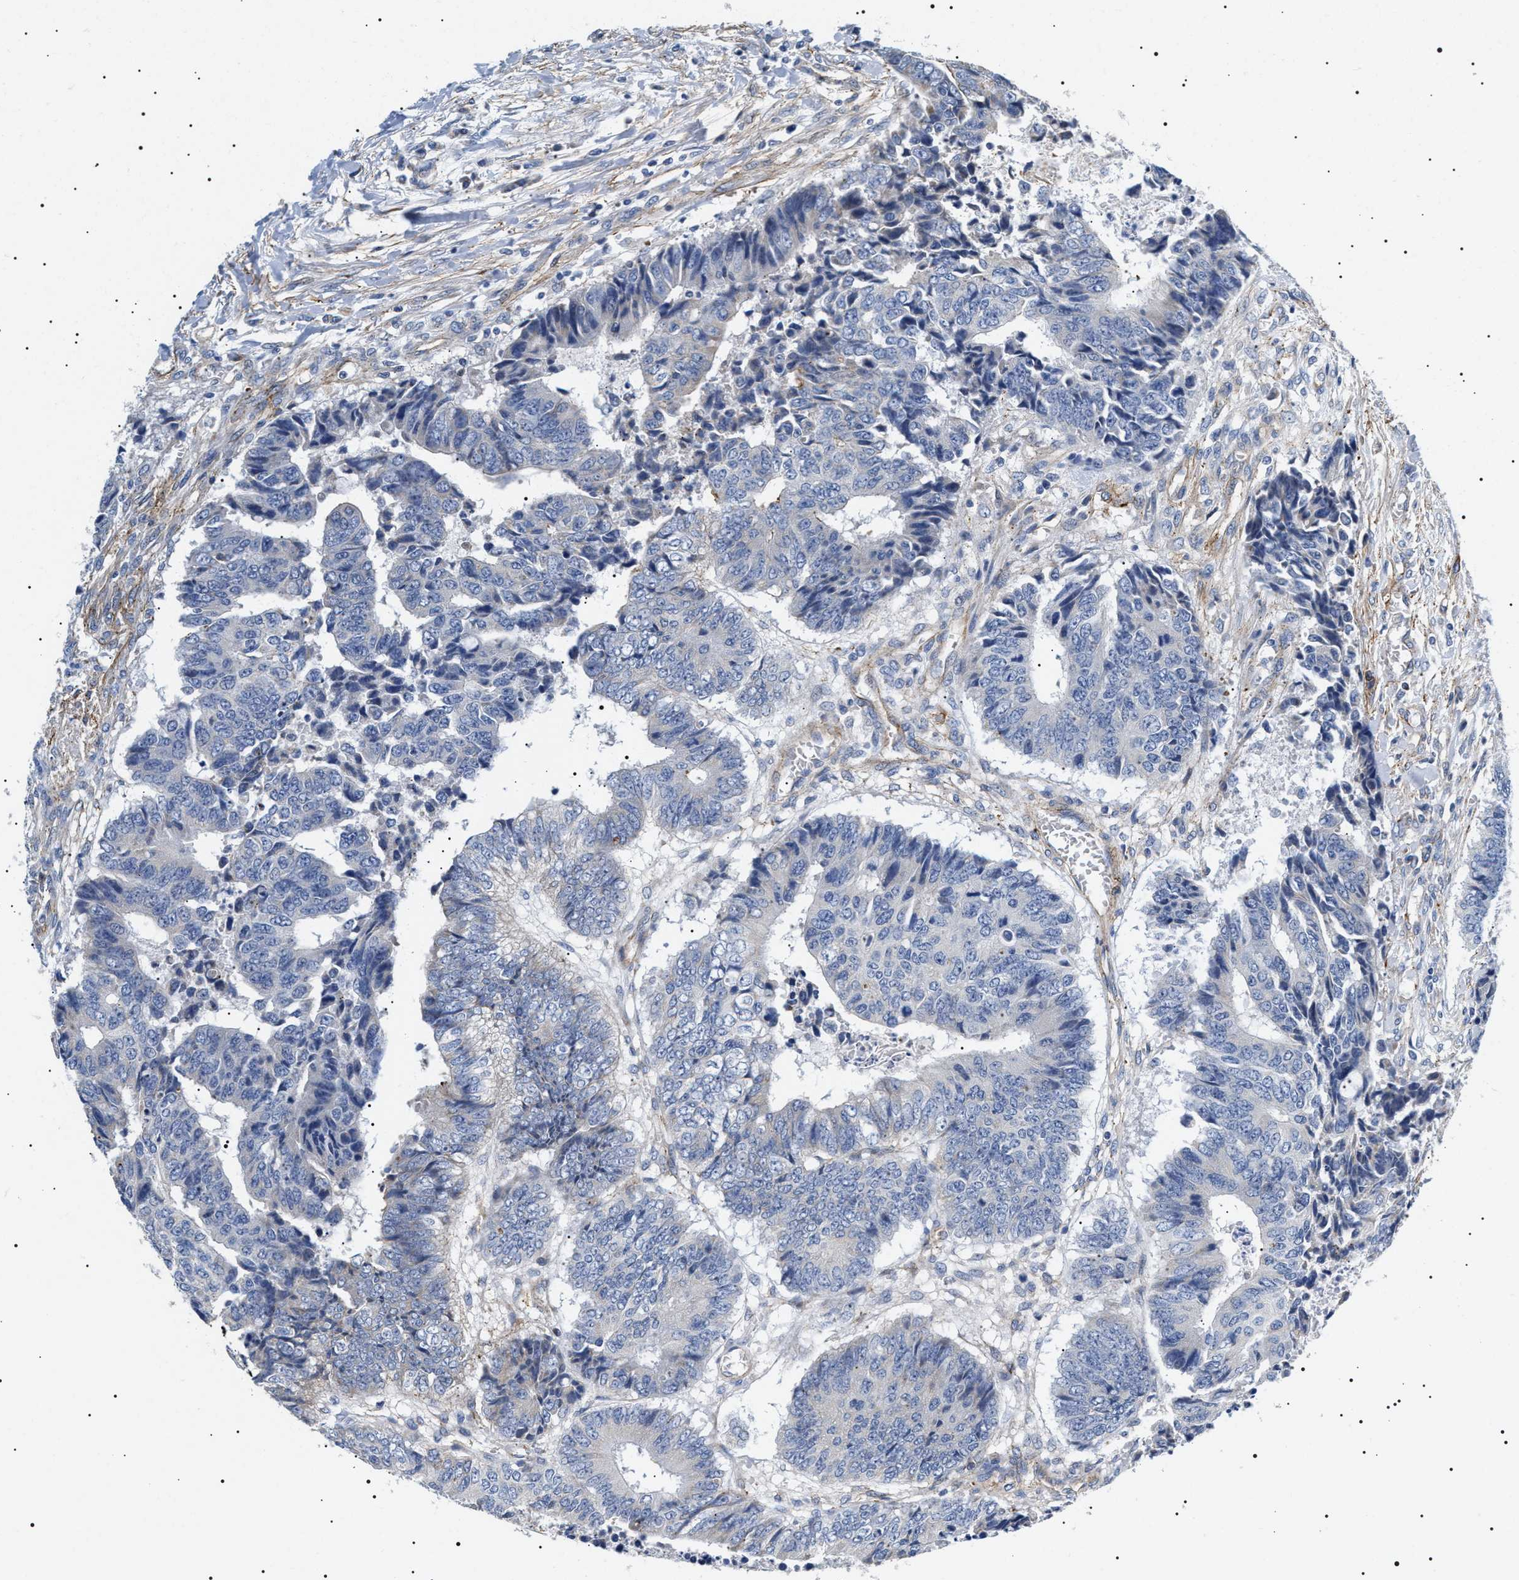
{"staining": {"intensity": "negative", "quantity": "none", "location": "none"}, "tissue": "colorectal cancer", "cell_type": "Tumor cells", "image_type": "cancer", "snomed": [{"axis": "morphology", "description": "Adenocarcinoma, NOS"}, {"axis": "topography", "description": "Rectum"}], "caption": "Human colorectal cancer (adenocarcinoma) stained for a protein using immunohistochemistry (IHC) displays no staining in tumor cells.", "gene": "TMEM222", "patient": {"sex": "male", "age": 84}}